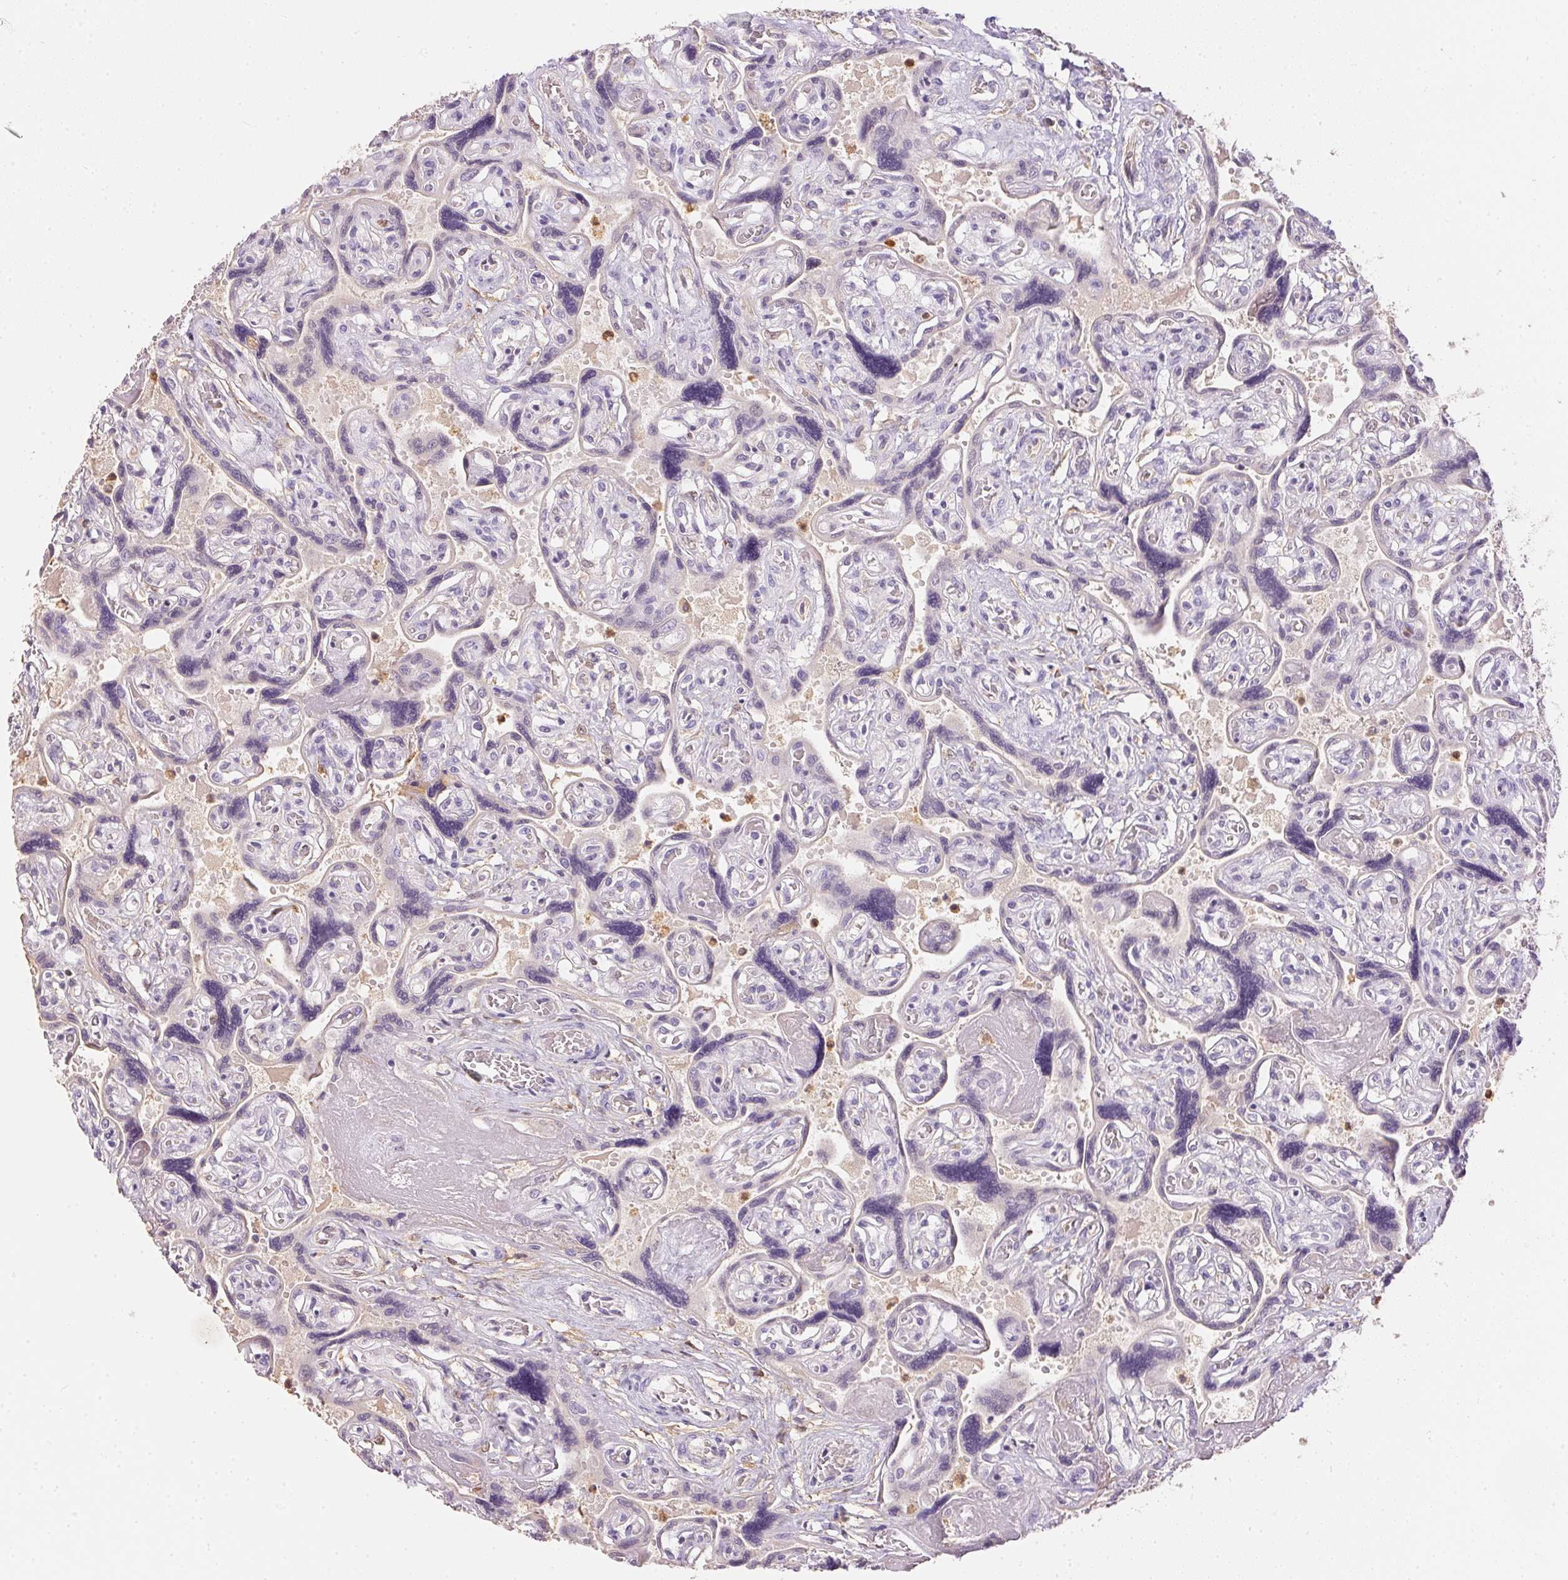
{"staining": {"intensity": "moderate", "quantity": ">75%", "location": "cytoplasmic/membranous,nuclear"}, "tissue": "placenta", "cell_type": "Decidual cells", "image_type": "normal", "snomed": [{"axis": "morphology", "description": "Normal tissue, NOS"}, {"axis": "topography", "description": "Placenta"}], "caption": "A brown stain highlights moderate cytoplasmic/membranous,nuclear positivity of a protein in decidual cells of benign human placenta.", "gene": "S100A3", "patient": {"sex": "female", "age": 32}}